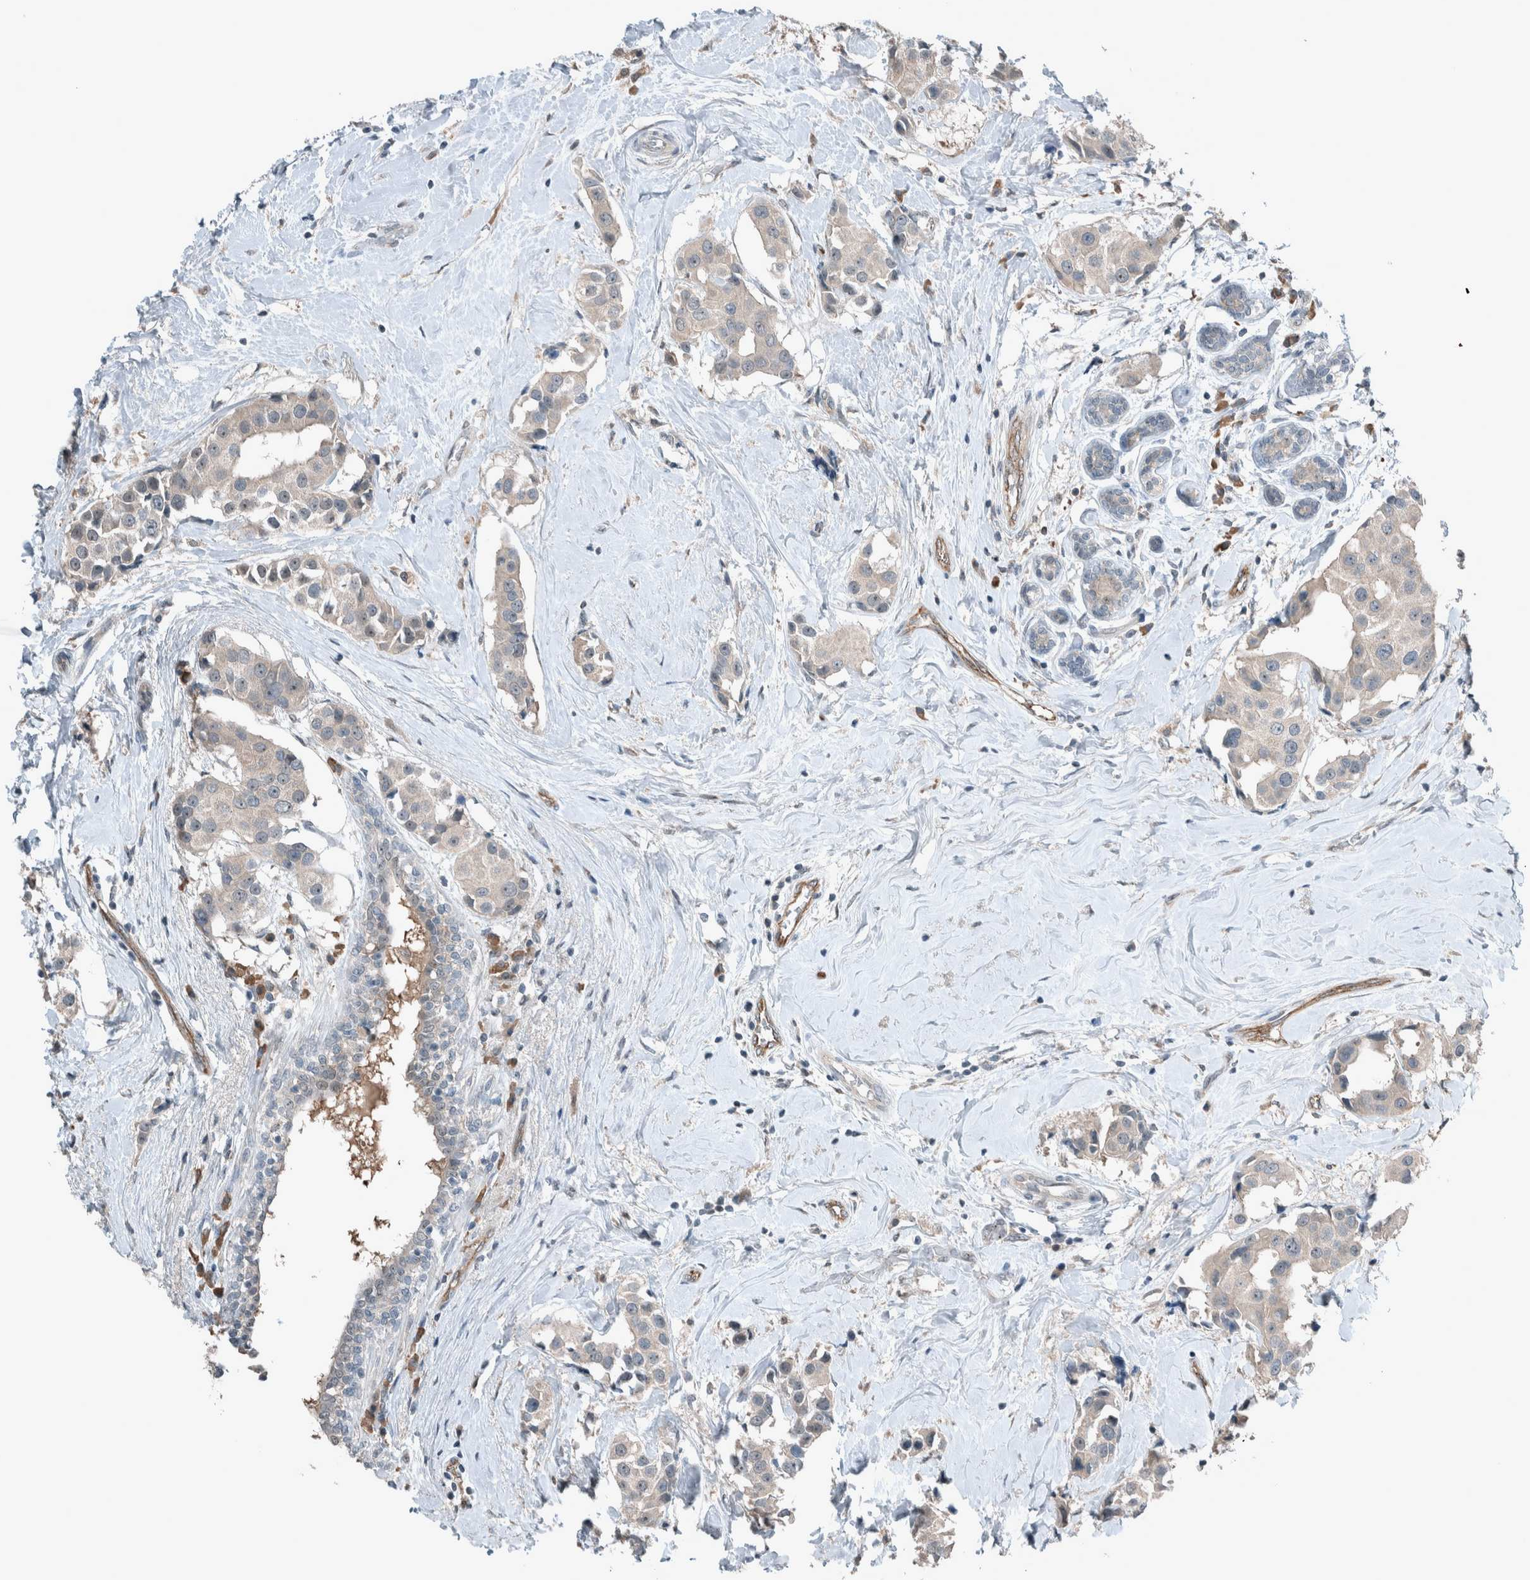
{"staining": {"intensity": "negative", "quantity": "none", "location": "none"}, "tissue": "breast cancer", "cell_type": "Tumor cells", "image_type": "cancer", "snomed": [{"axis": "morphology", "description": "Normal tissue, NOS"}, {"axis": "morphology", "description": "Duct carcinoma"}, {"axis": "topography", "description": "Breast"}], "caption": "Immunohistochemistry micrograph of neoplastic tissue: human breast infiltrating ductal carcinoma stained with DAB (3,3'-diaminobenzidine) exhibits no significant protein positivity in tumor cells.", "gene": "RALGDS", "patient": {"sex": "female", "age": 39}}